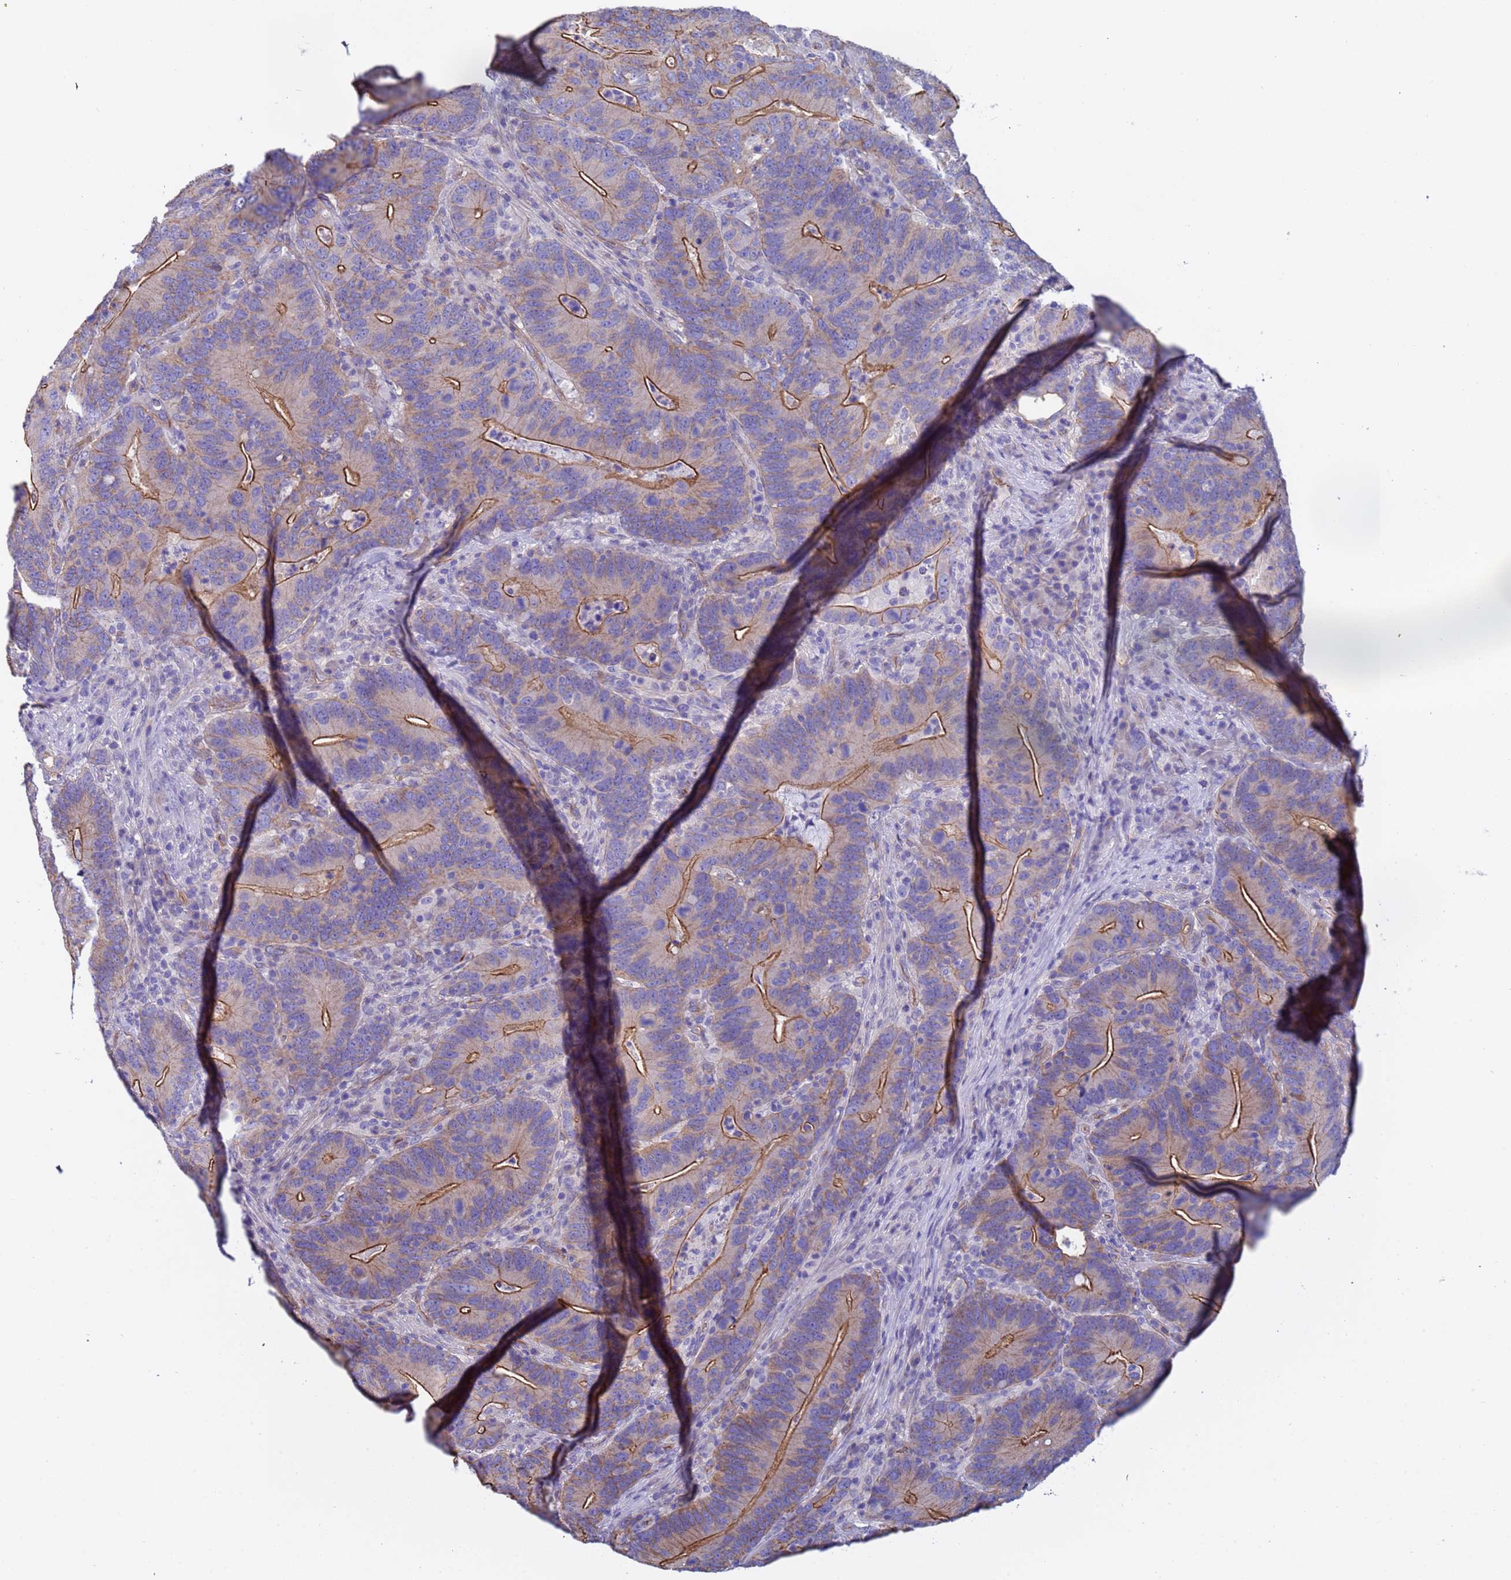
{"staining": {"intensity": "moderate", "quantity": "25%-75%", "location": "cytoplasmic/membranous"}, "tissue": "colorectal cancer", "cell_type": "Tumor cells", "image_type": "cancer", "snomed": [{"axis": "morphology", "description": "Adenocarcinoma, NOS"}, {"axis": "topography", "description": "Colon"}], "caption": "A medium amount of moderate cytoplasmic/membranous expression is appreciated in about 25%-75% of tumor cells in colorectal cancer tissue.", "gene": "ZNF248", "patient": {"sex": "female", "age": 66}}